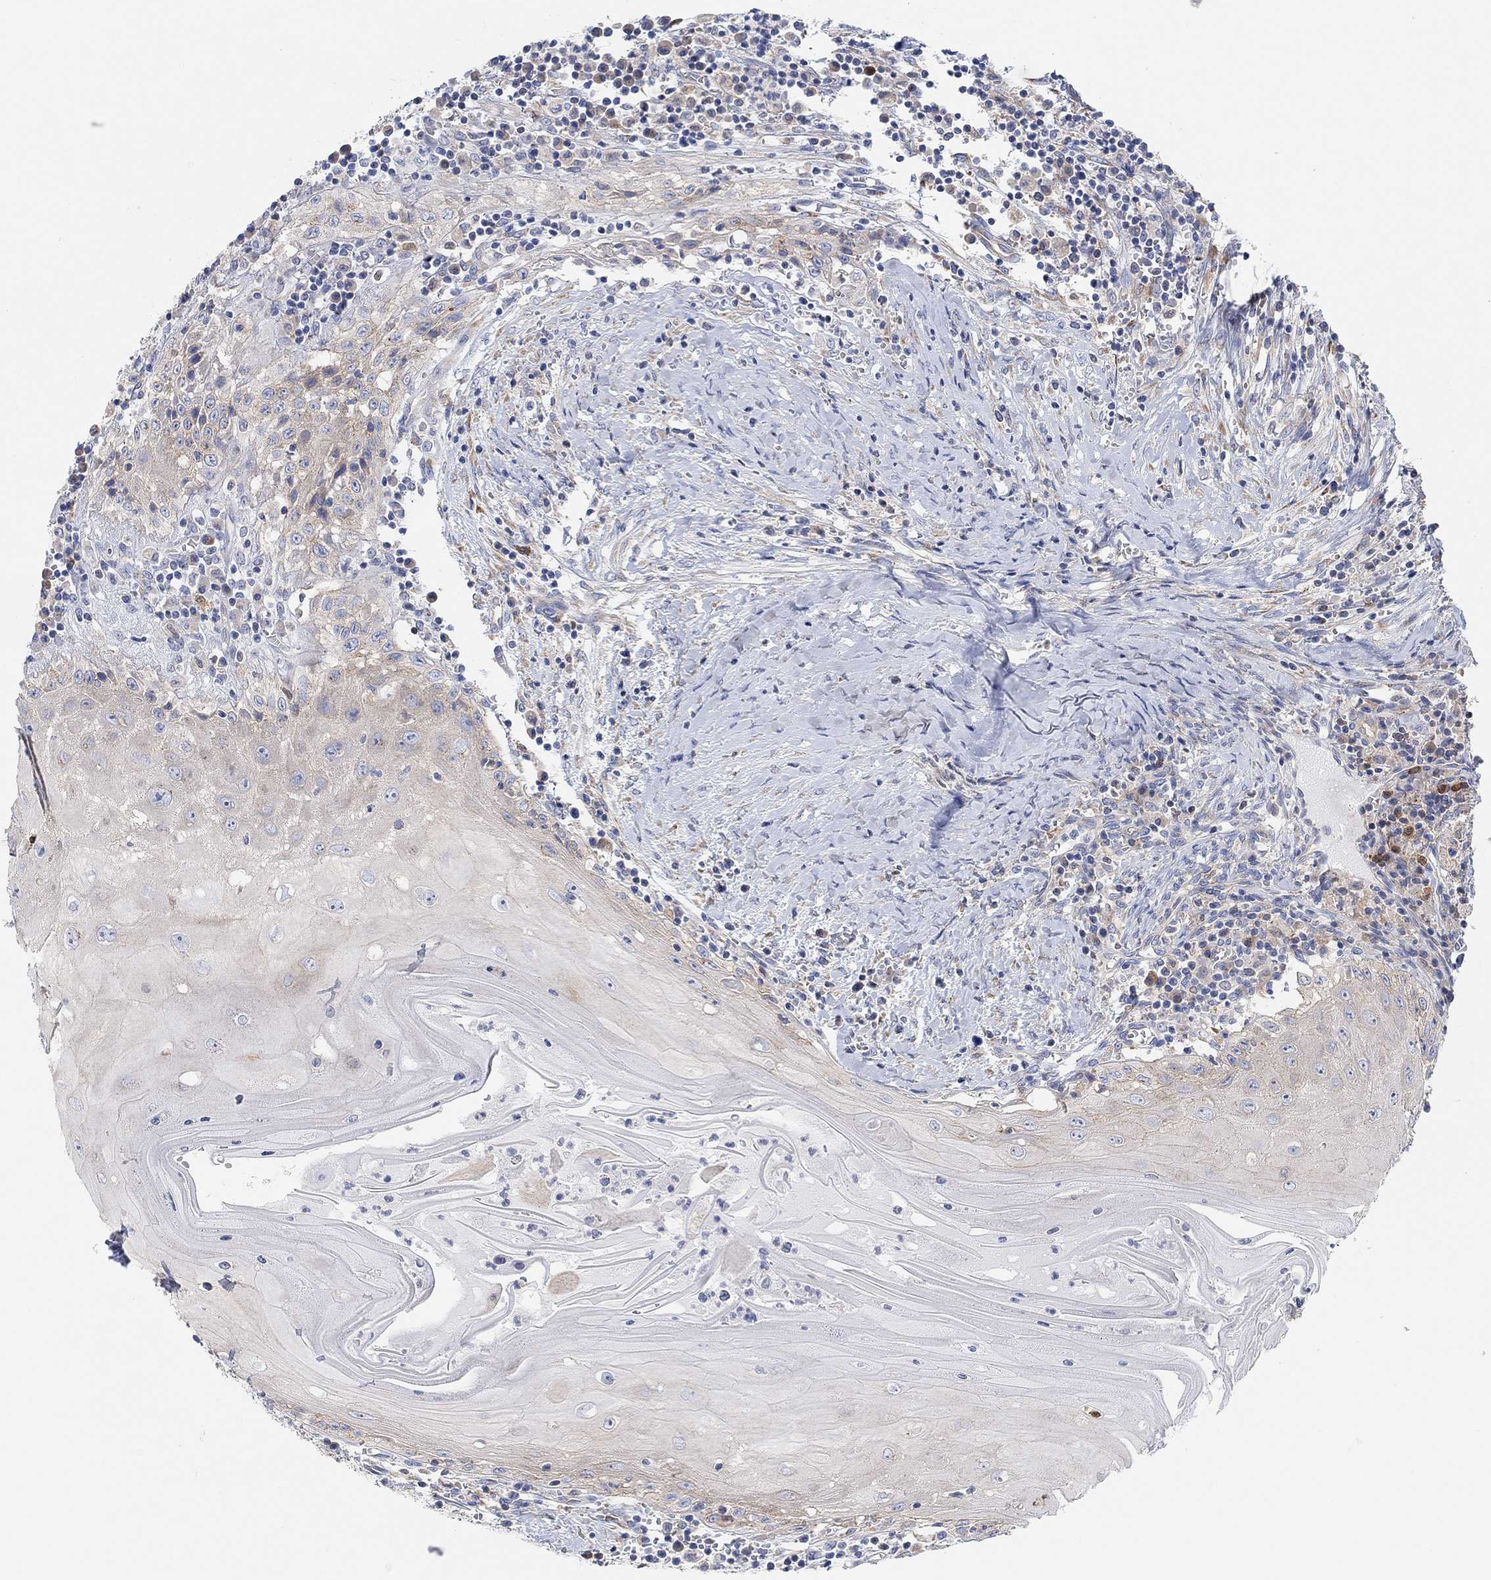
{"staining": {"intensity": "moderate", "quantity": "<25%", "location": "cytoplasmic/membranous"}, "tissue": "head and neck cancer", "cell_type": "Tumor cells", "image_type": "cancer", "snomed": [{"axis": "morphology", "description": "Squamous cell carcinoma, NOS"}, {"axis": "topography", "description": "Oral tissue"}, {"axis": "topography", "description": "Head-Neck"}], "caption": "Immunohistochemistry (IHC) micrograph of neoplastic tissue: squamous cell carcinoma (head and neck) stained using immunohistochemistry (IHC) reveals low levels of moderate protein expression localized specifically in the cytoplasmic/membranous of tumor cells, appearing as a cytoplasmic/membranous brown color.", "gene": "RGS1", "patient": {"sex": "male", "age": 58}}